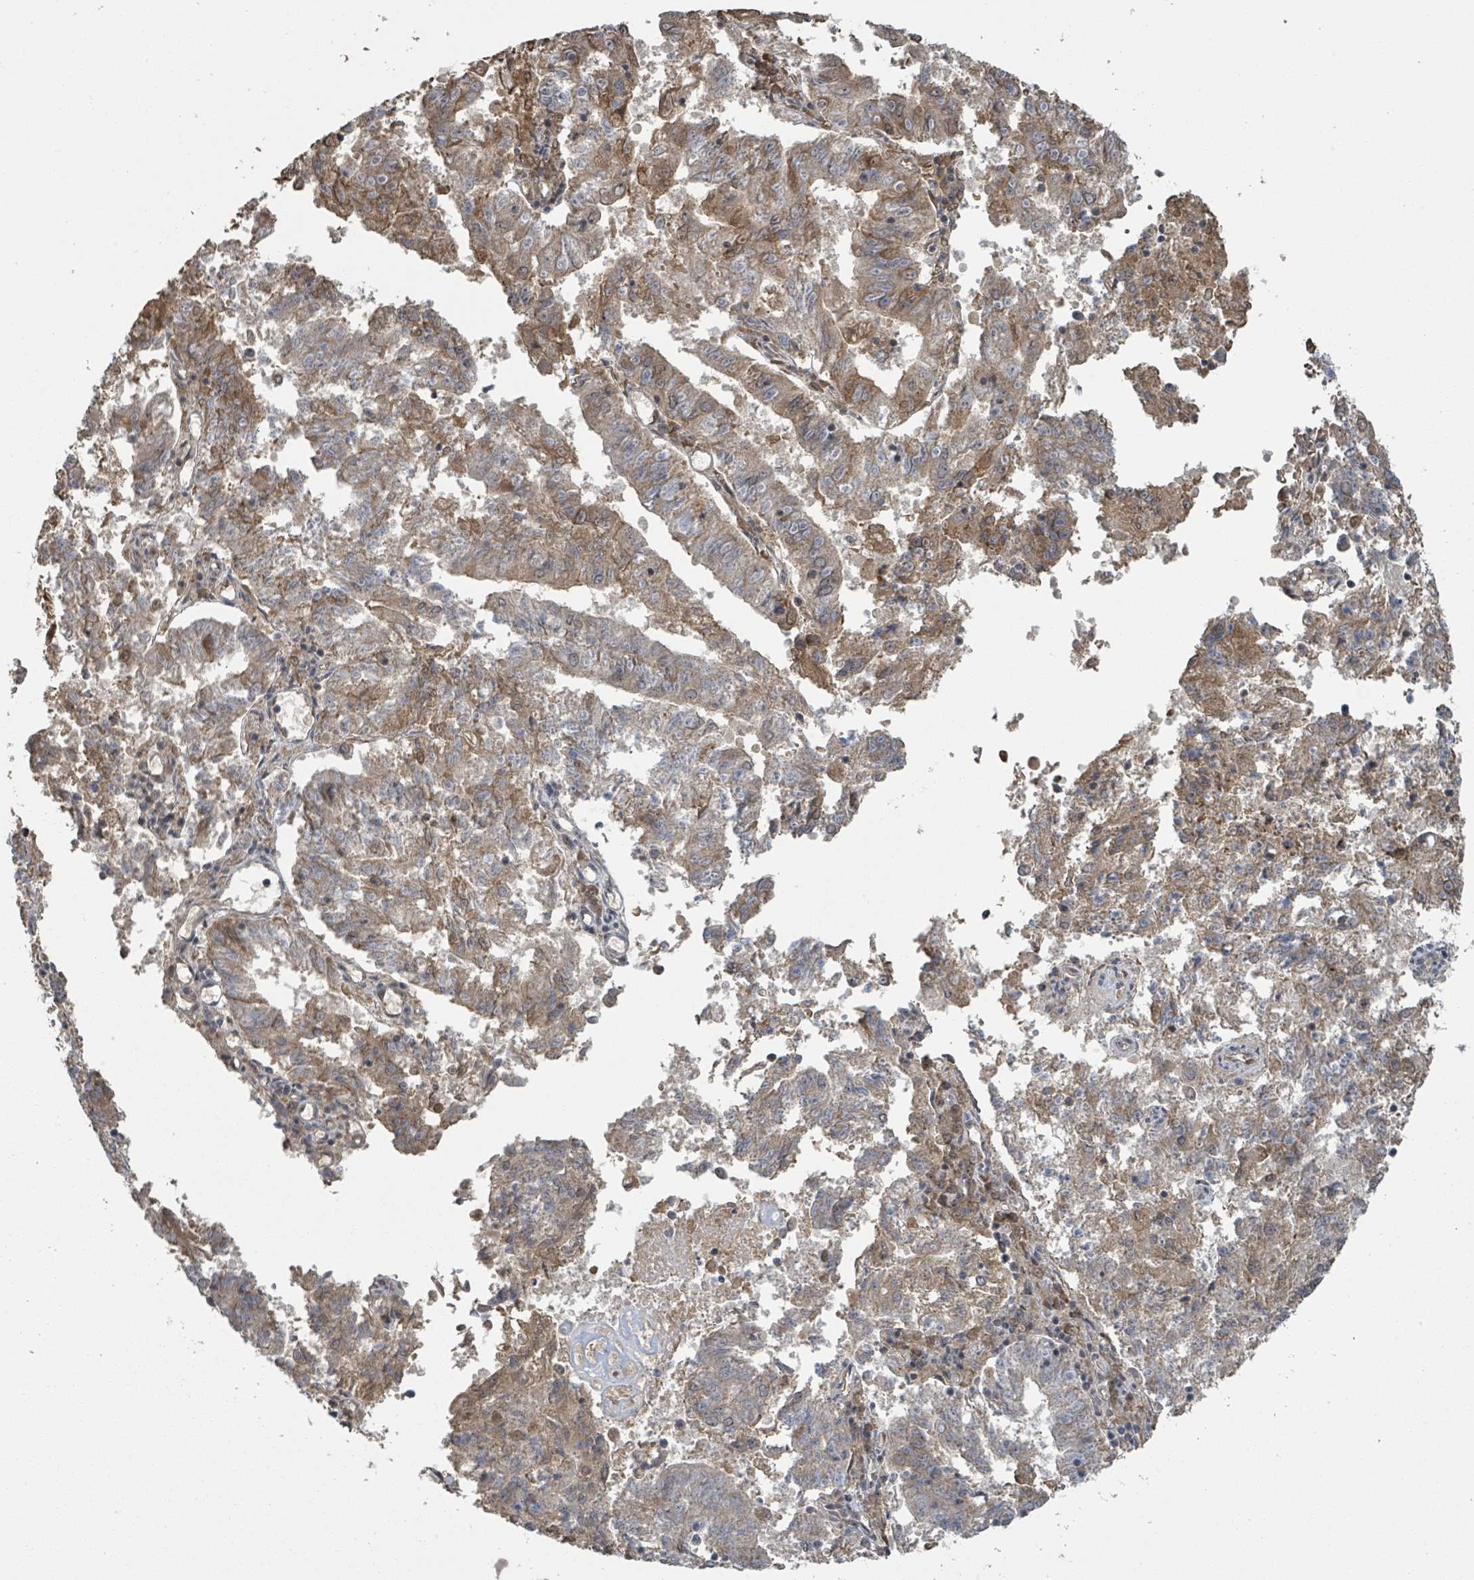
{"staining": {"intensity": "moderate", "quantity": "25%-75%", "location": "cytoplasmic/membranous,nuclear"}, "tissue": "endometrial cancer", "cell_type": "Tumor cells", "image_type": "cancer", "snomed": [{"axis": "morphology", "description": "Adenocarcinoma, NOS"}, {"axis": "topography", "description": "Endometrium"}], "caption": "Approximately 25%-75% of tumor cells in endometrial adenocarcinoma display moderate cytoplasmic/membranous and nuclear protein expression as visualized by brown immunohistochemical staining.", "gene": "ZBTB14", "patient": {"sex": "female", "age": 82}}